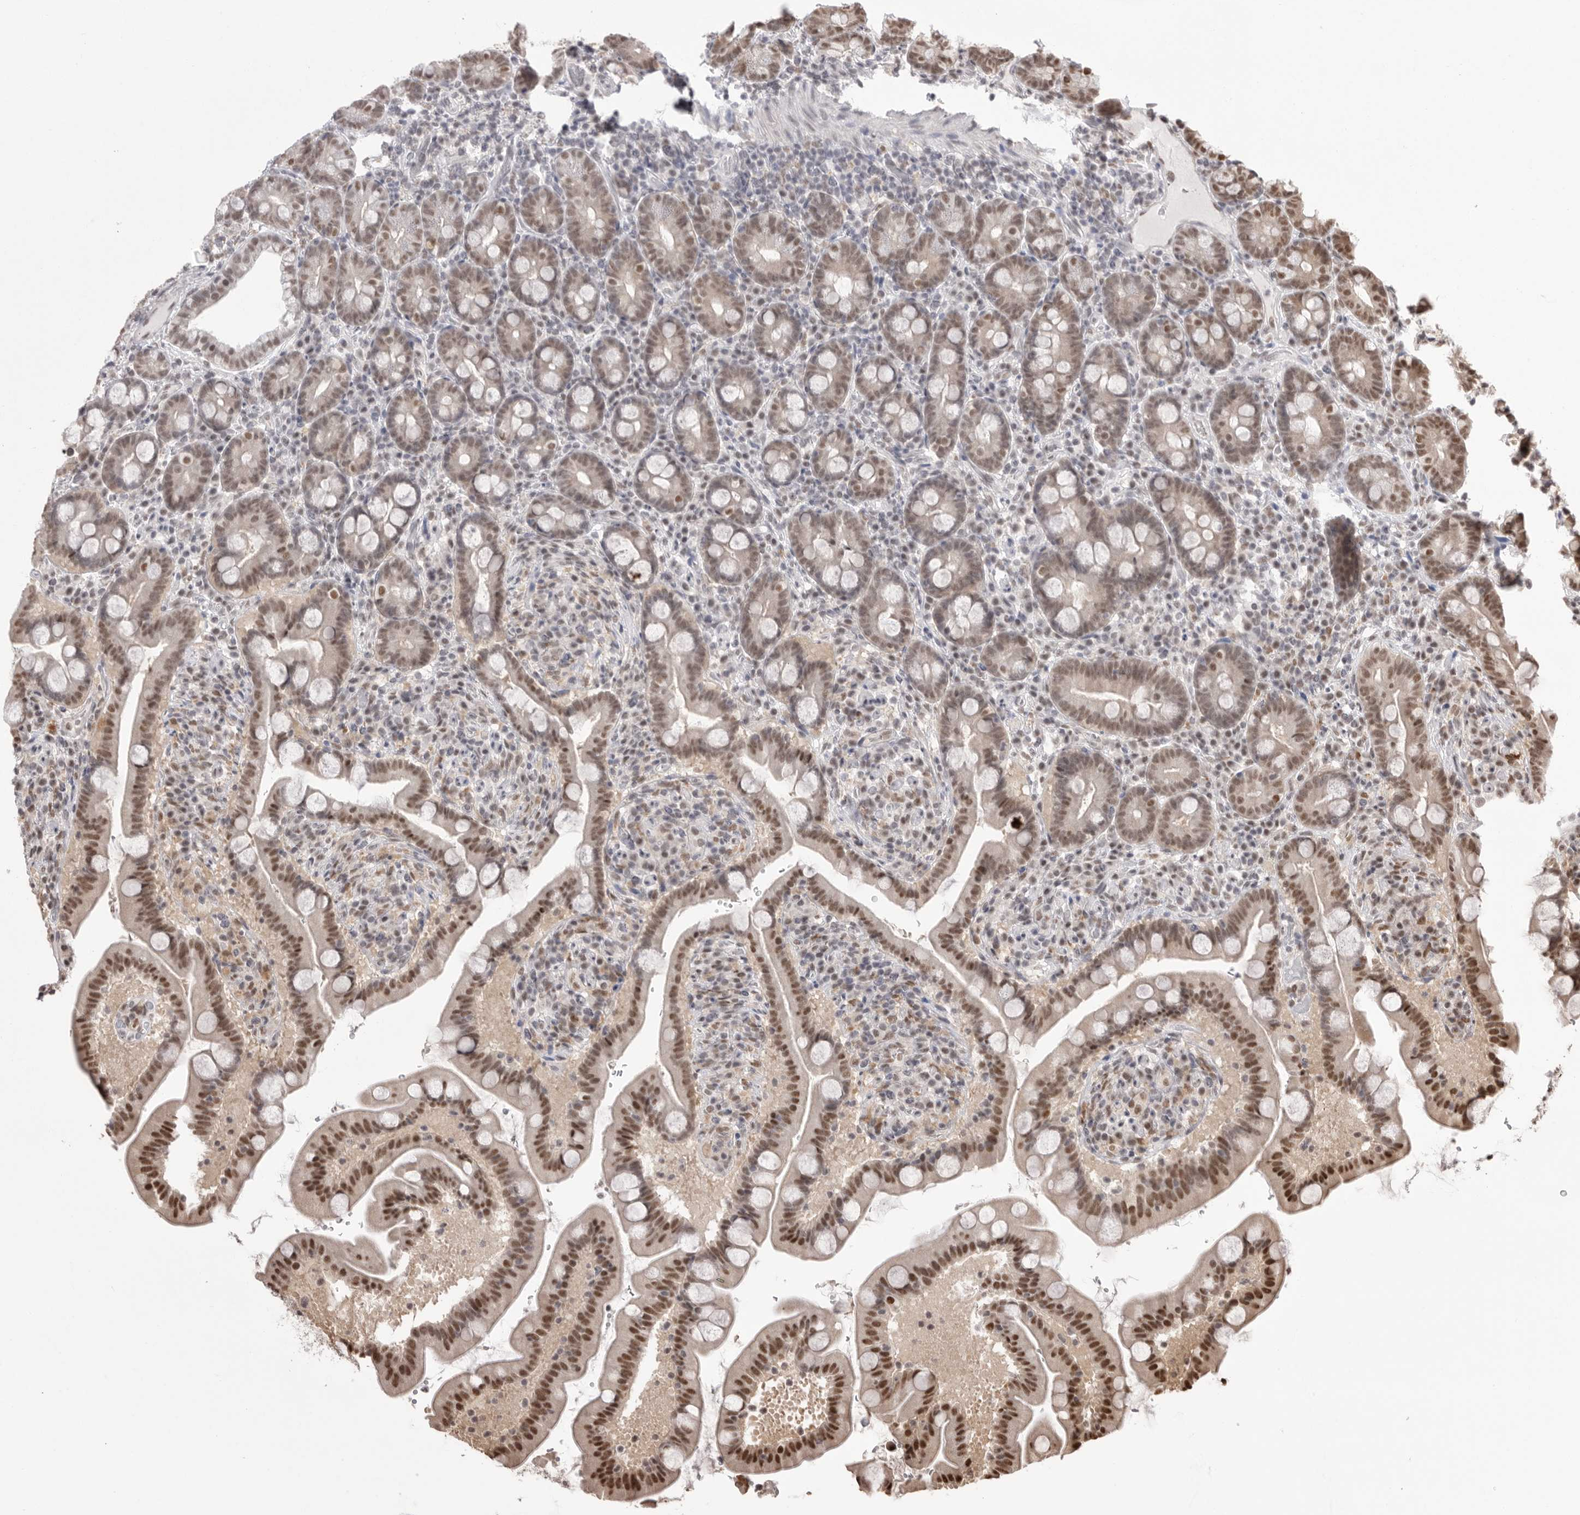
{"staining": {"intensity": "moderate", "quantity": ">75%", "location": "nuclear"}, "tissue": "duodenum", "cell_type": "Glandular cells", "image_type": "normal", "snomed": [{"axis": "morphology", "description": "Normal tissue, NOS"}, {"axis": "topography", "description": "Duodenum"}], "caption": "Immunohistochemistry histopathology image of benign duodenum stained for a protein (brown), which displays medium levels of moderate nuclear expression in approximately >75% of glandular cells.", "gene": "BCLAF3", "patient": {"sex": "male", "age": 54}}